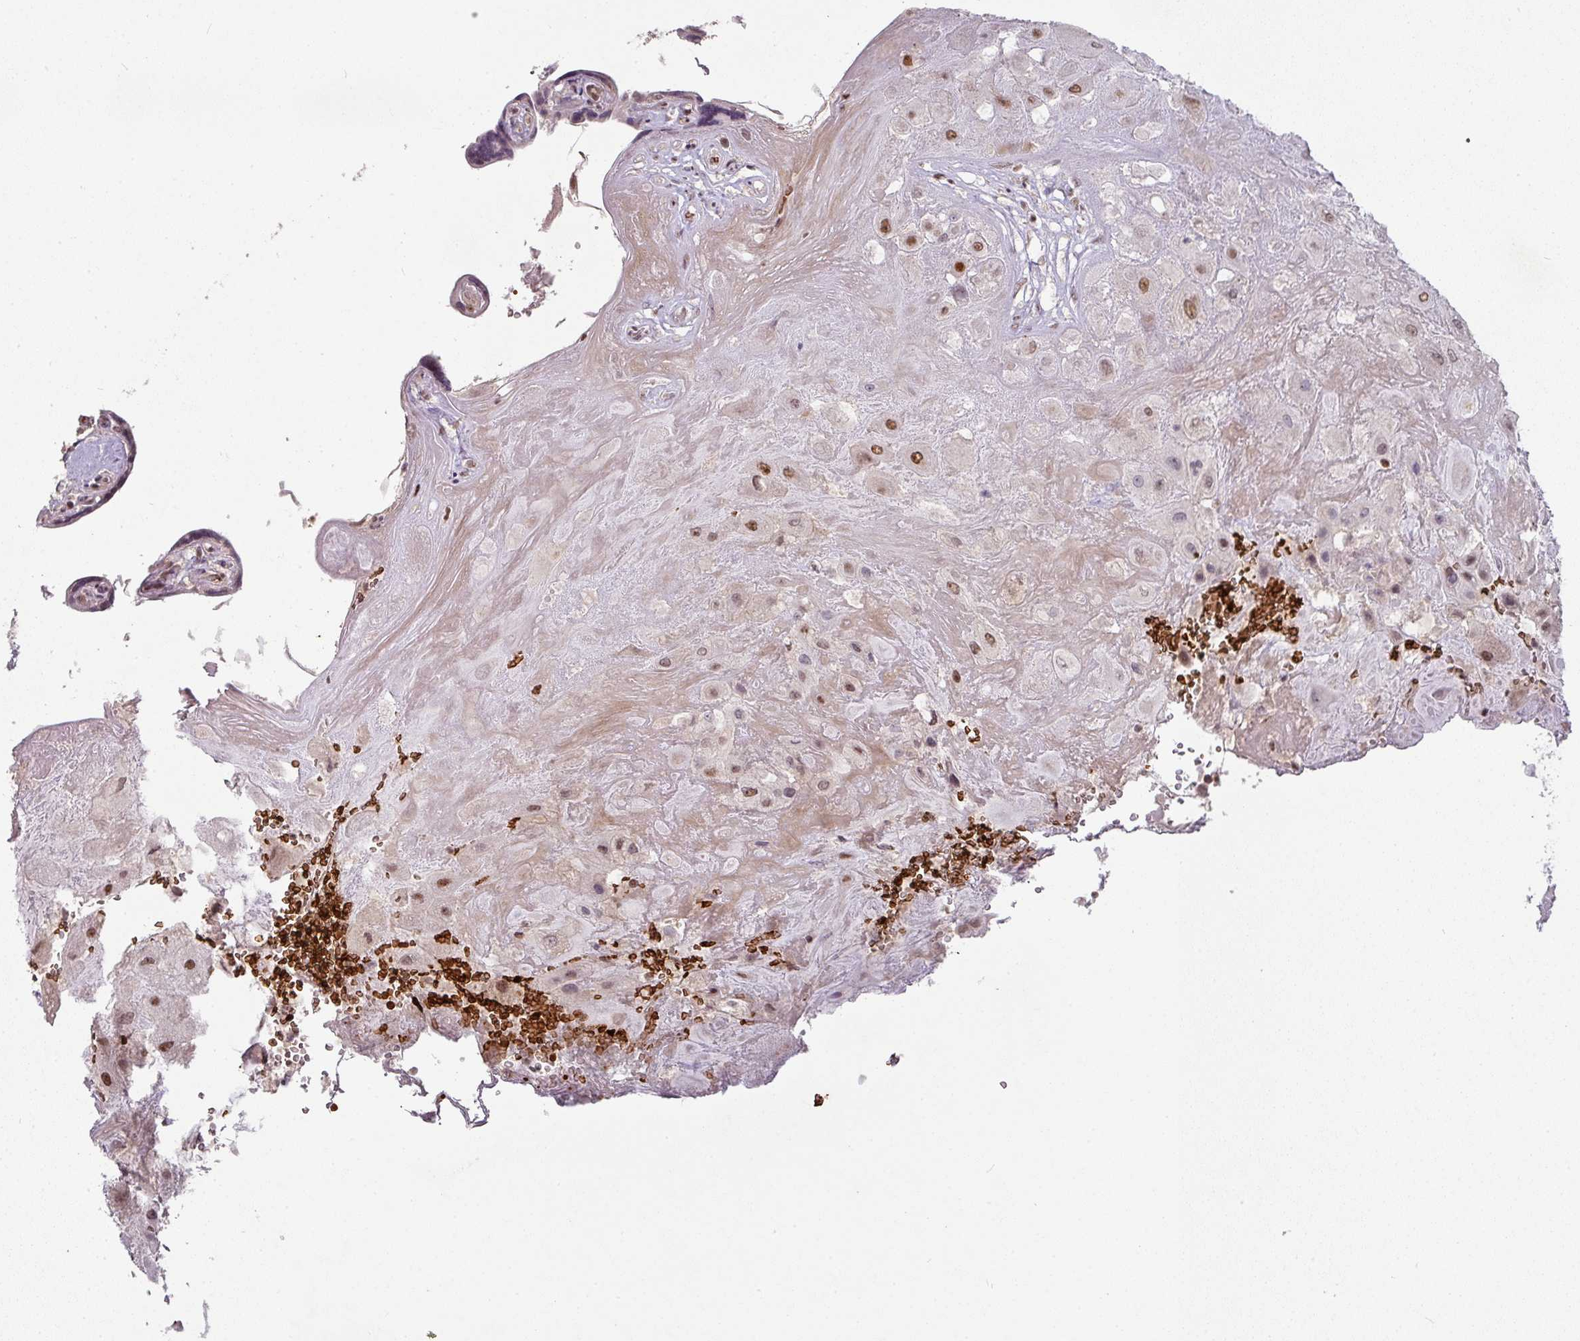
{"staining": {"intensity": "moderate", "quantity": "<25%", "location": "nuclear"}, "tissue": "placenta", "cell_type": "Decidual cells", "image_type": "normal", "snomed": [{"axis": "morphology", "description": "Normal tissue, NOS"}, {"axis": "topography", "description": "Placenta"}], "caption": "Approximately <25% of decidual cells in normal human placenta display moderate nuclear protein positivity as visualized by brown immunohistochemical staining.", "gene": "NEIL1", "patient": {"sex": "female", "age": 32}}